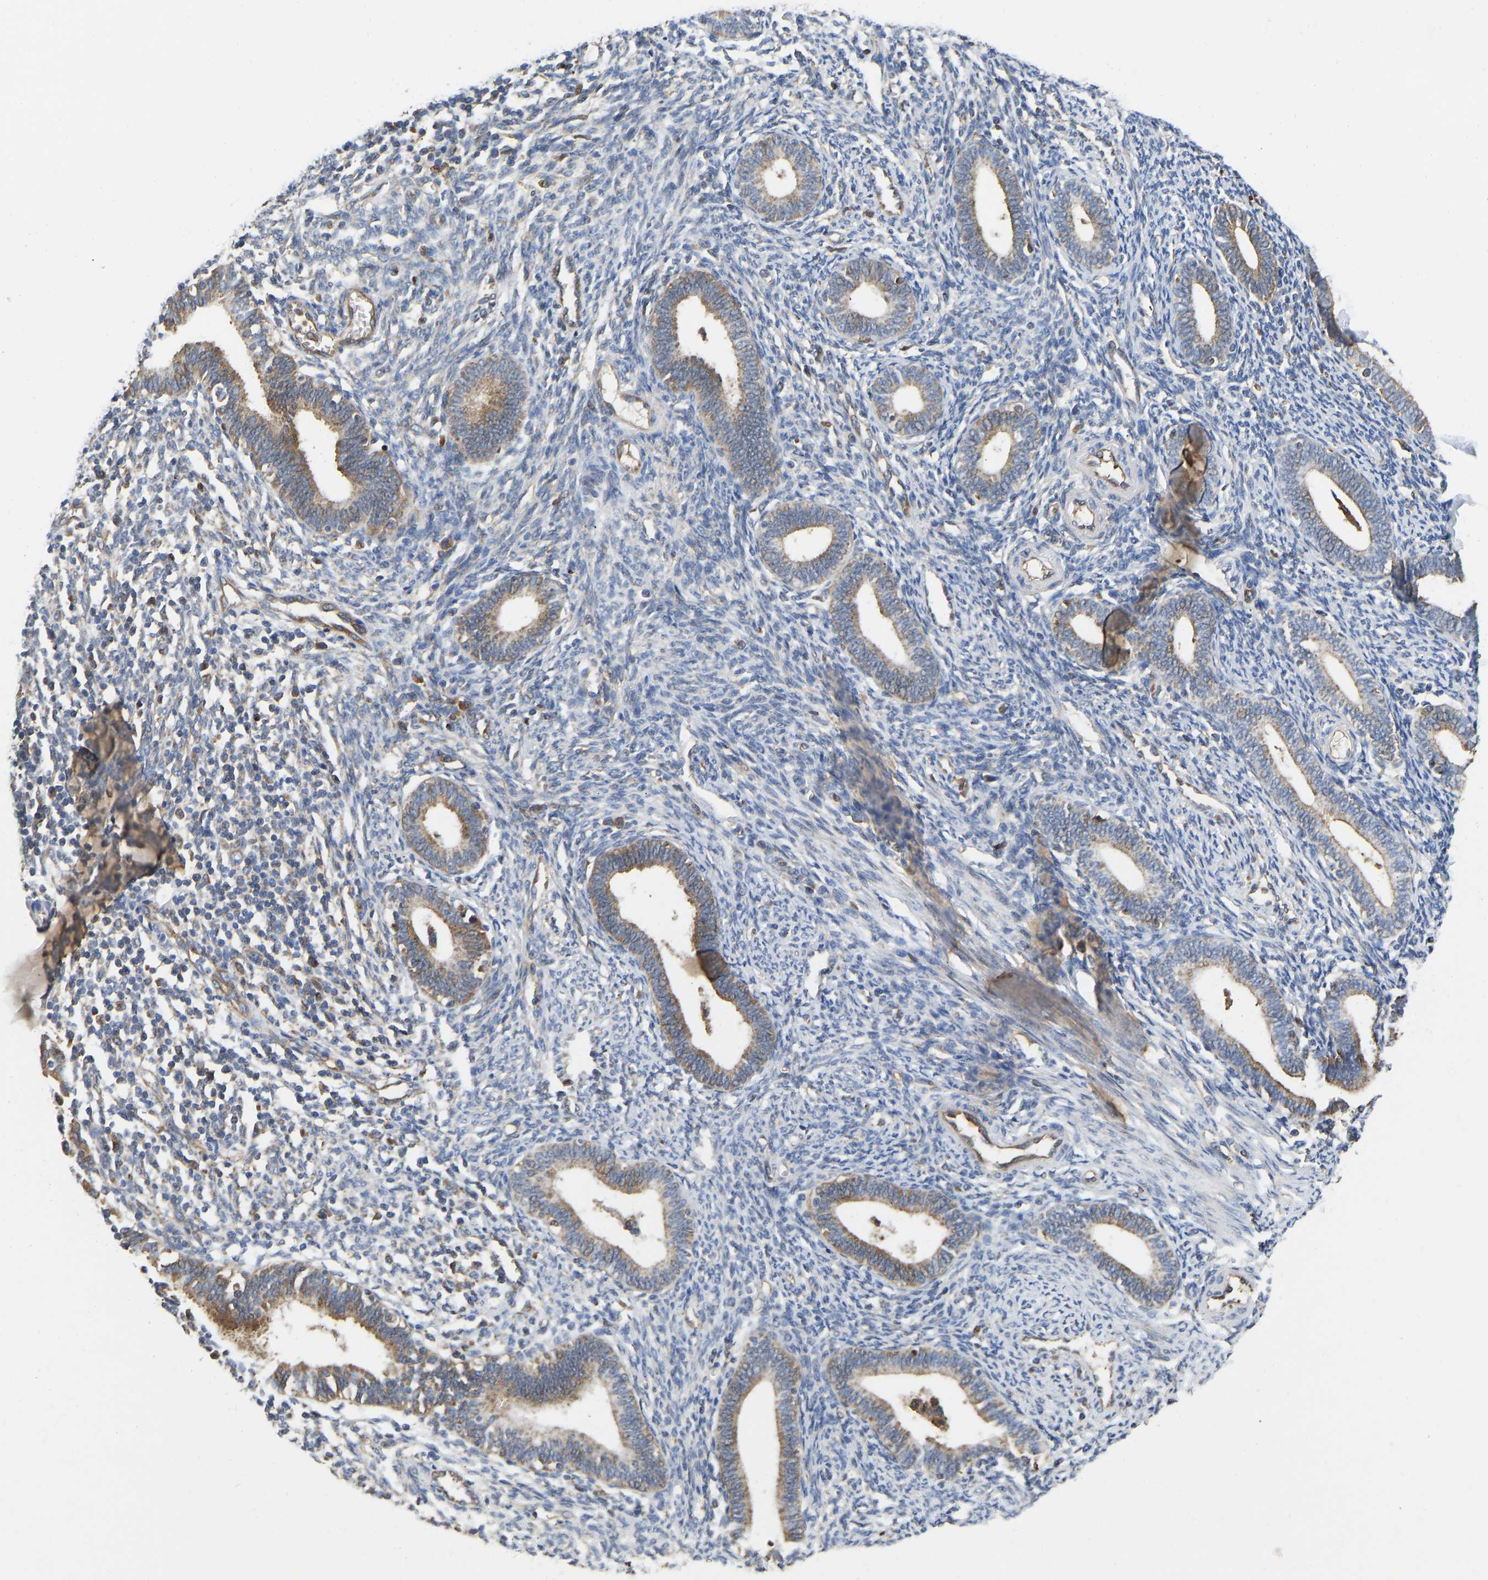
{"staining": {"intensity": "negative", "quantity": "none", "location": "none"}, "tissue": "endometrium", "cell_type": "Cells in endometrial stroma", "image_type": "normal", "snomed": [{"axis": "morphology", "description": "Normal tissue, NOS"}, {"axis": "topography", "description": "Endometrium"}], "caption": "Cells in endometrial stroma are negative for brown protein staining in unremarkable endometrium. The staining was performed using DAB (3,3'-diaminobenzidine) to visualize the protein expression in brown, while the nuclei were stained in blue with hematoxylin (Magnification: 20x).", "gene": "FLNB", "patient": {"sex": "female", "age": 41}}